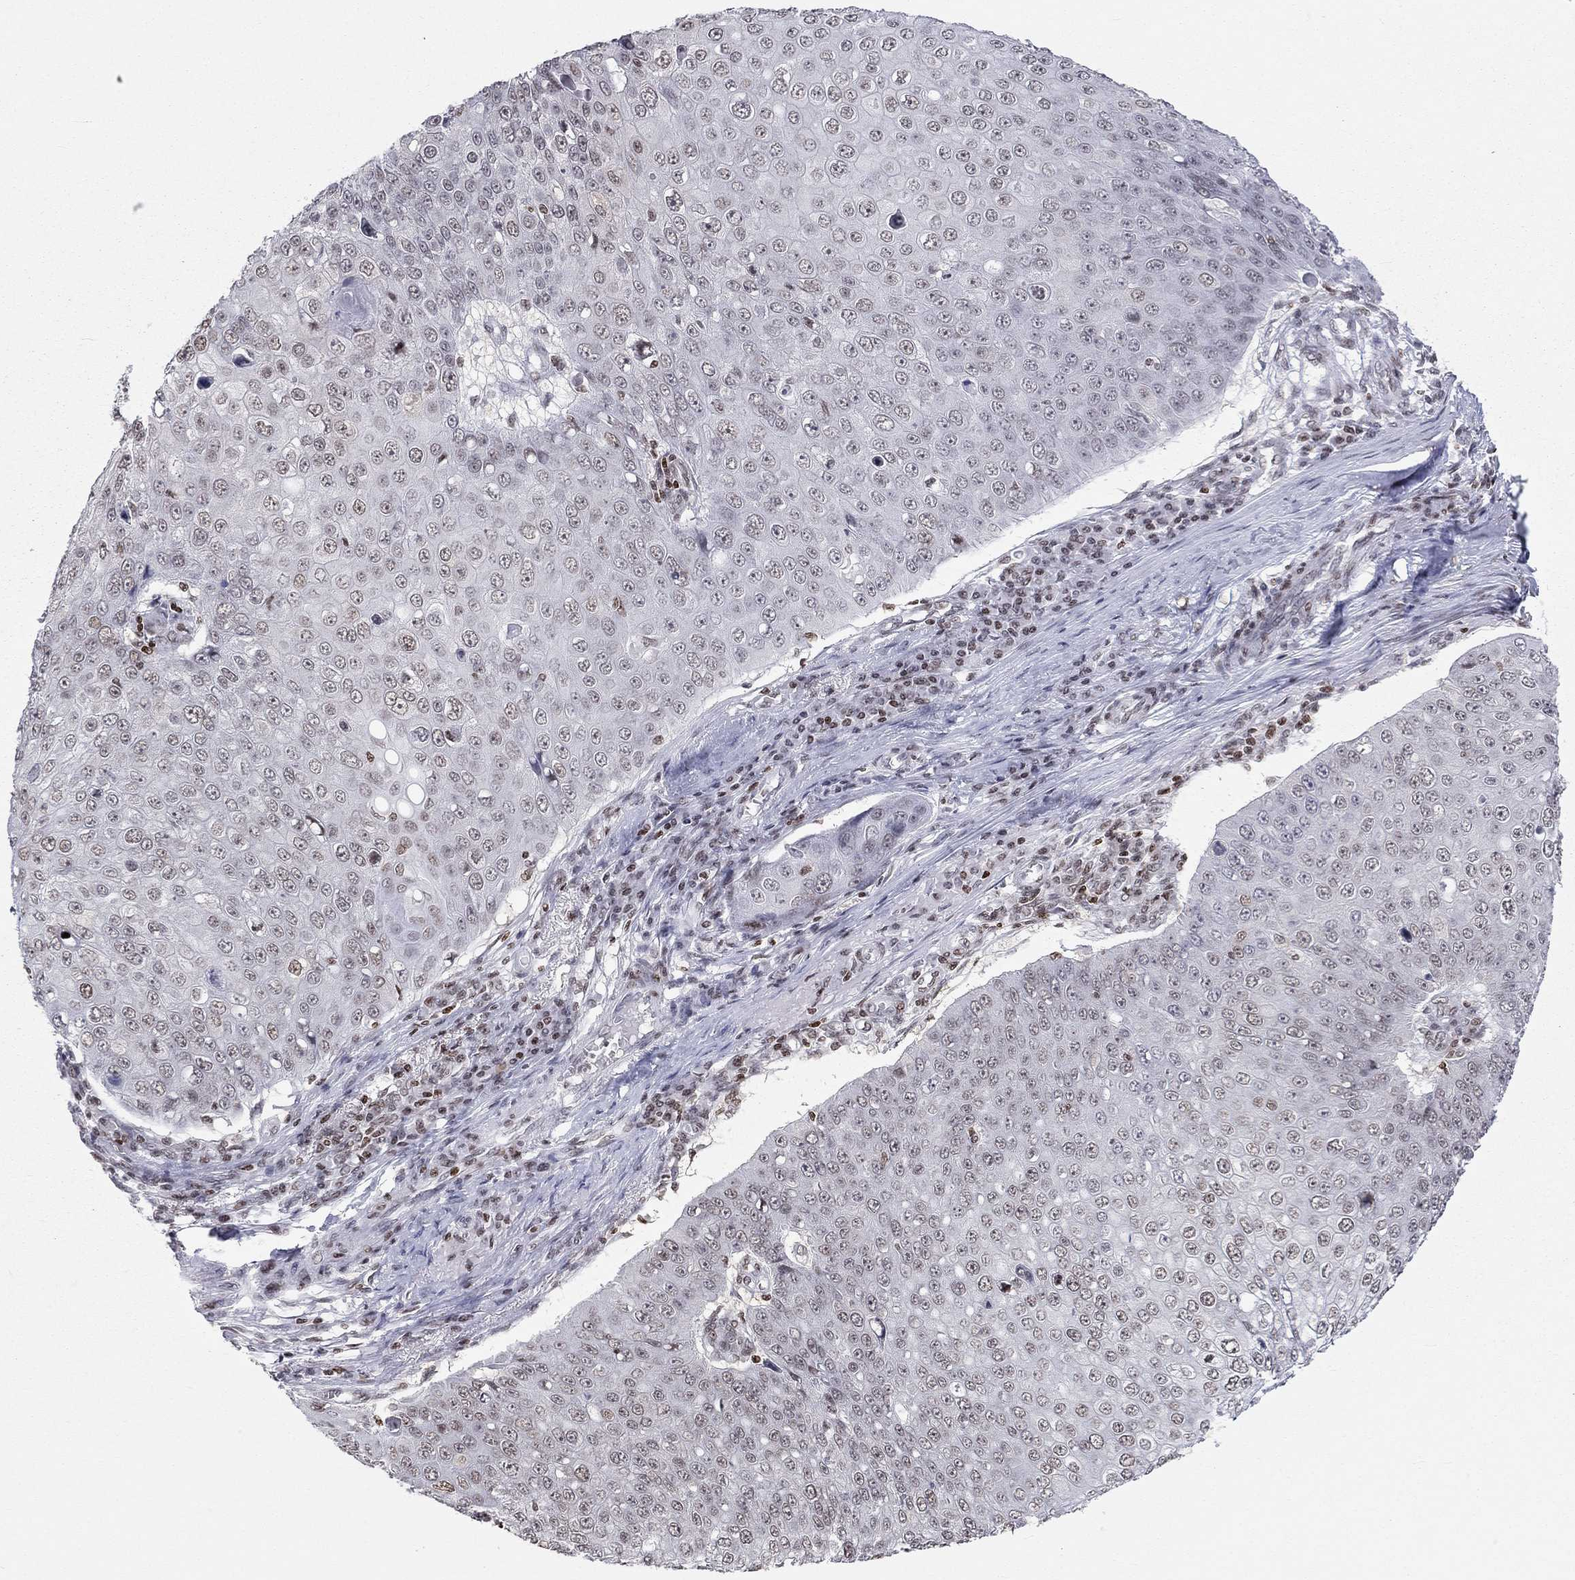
{"staining": {"intensity": "weak", "quantity": "<25%", "location": "nuclear"}, "tissue": "skin cancer", "cell_type": "Tumor cells", "image_type": "cancer", "snomed": [{"axis": "morphology", "description": "Squamous cell carcinoma, NOS"}, {"axis": "topography", "description": "Skin"}], "caption": "Immunohistochemical staining of human skin cancer (squamous cell carcinoma) shows no significant expression in tumor cells. Nuclei are stained in blue.", "gene": "H2AX", "patient": {"sex": "male", "age": 71}}